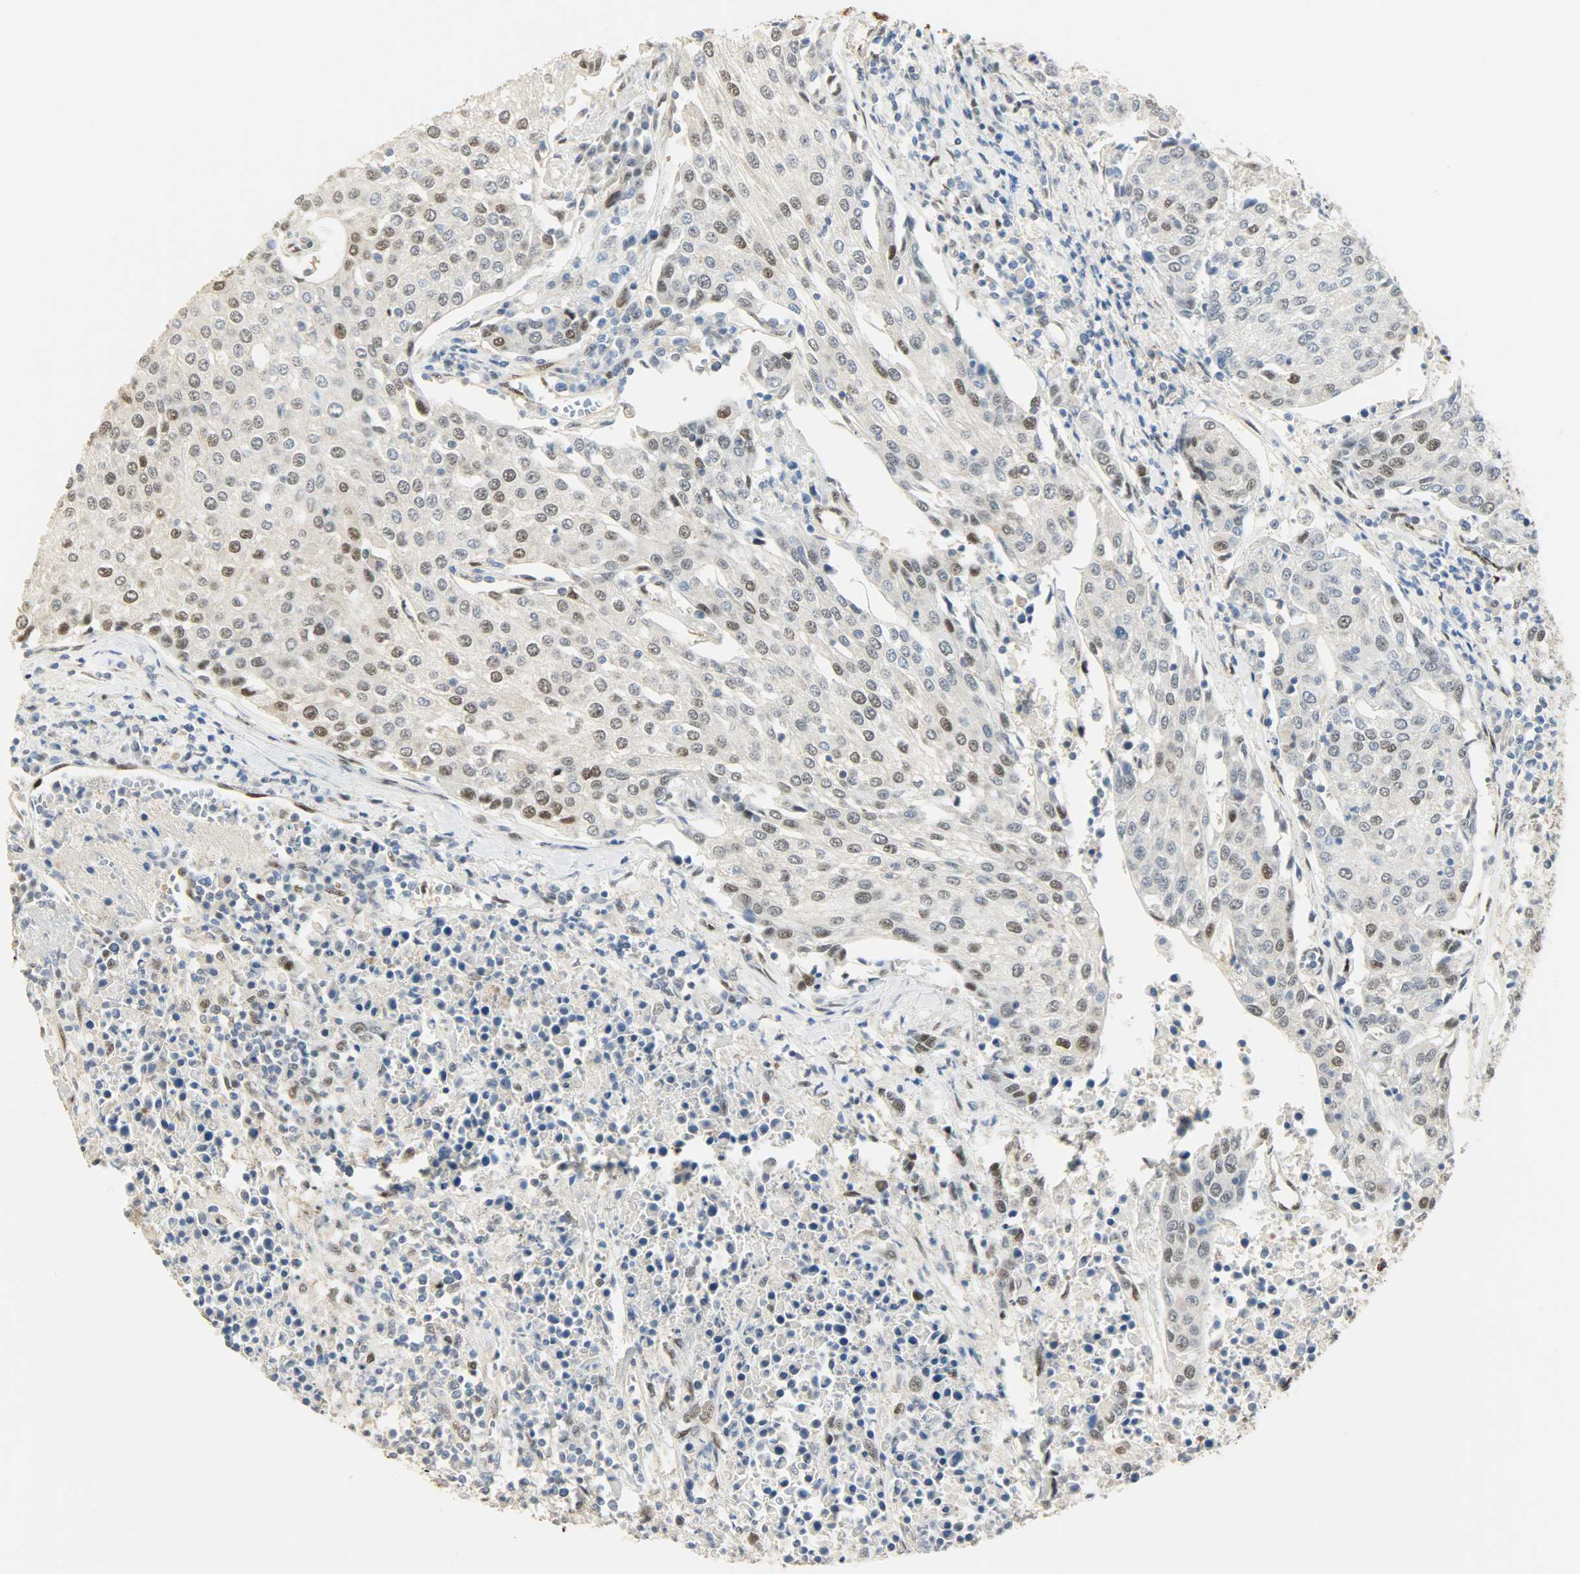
{"staining": {"intensity": "moderate", "quantity": "25%-75%", "location": "nuclear"}, "tissue": "urothelial cancer", "cell_type": "Tumor cells", "image_type": "cancer", "snomed": [{"axis": "morphology", "description": "Urothelial carcinoma, High grade"}, {"axis": "topography", "description": "Urinary bladder"}], "caption": "Protein analysis of high-grade urothelial carcinoma tissue reveals moderate nuclear staining in approximately 25%-75% of tumor cells.", "gene": "NPEPL1", "patient": {"sex": "female", "age": 85}}